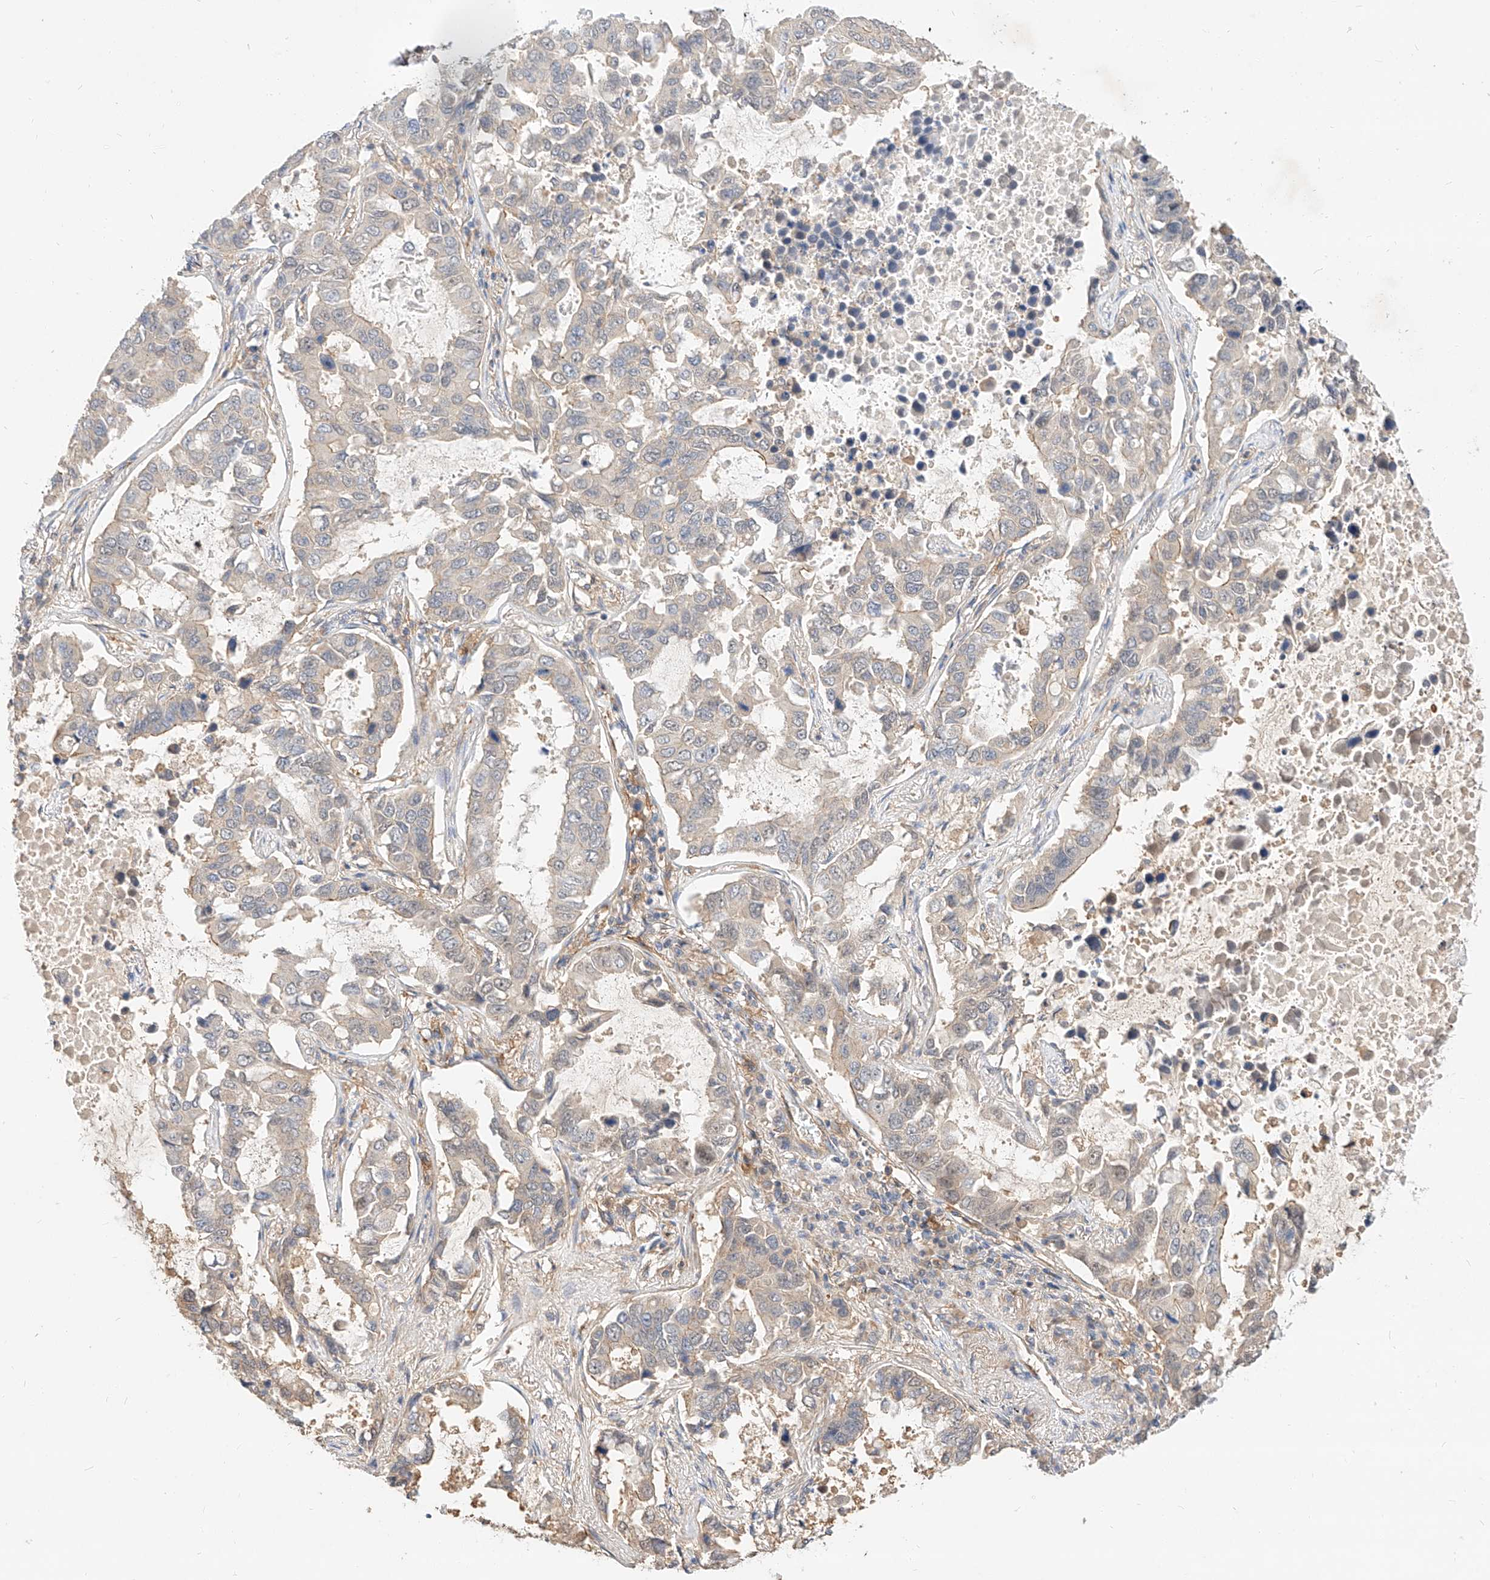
{"staining": {"intensity": "negative", "quantity": "none", "location": "none"}, "tissue": "lung cancer", "cell_type": "Tumor cells", "image_type": "cancer", "snomed": [{"axis": "morphology", "description": "Adenocarcinoma, NOS"}, {"axis": "topography", "description": "Lung"}], "caption": "Photomicrograph shows no protein positivity in tumor cells of lung cancer tissue.", "gene": "NFAM1", "patient": {"sex": "male", "age": 64}}